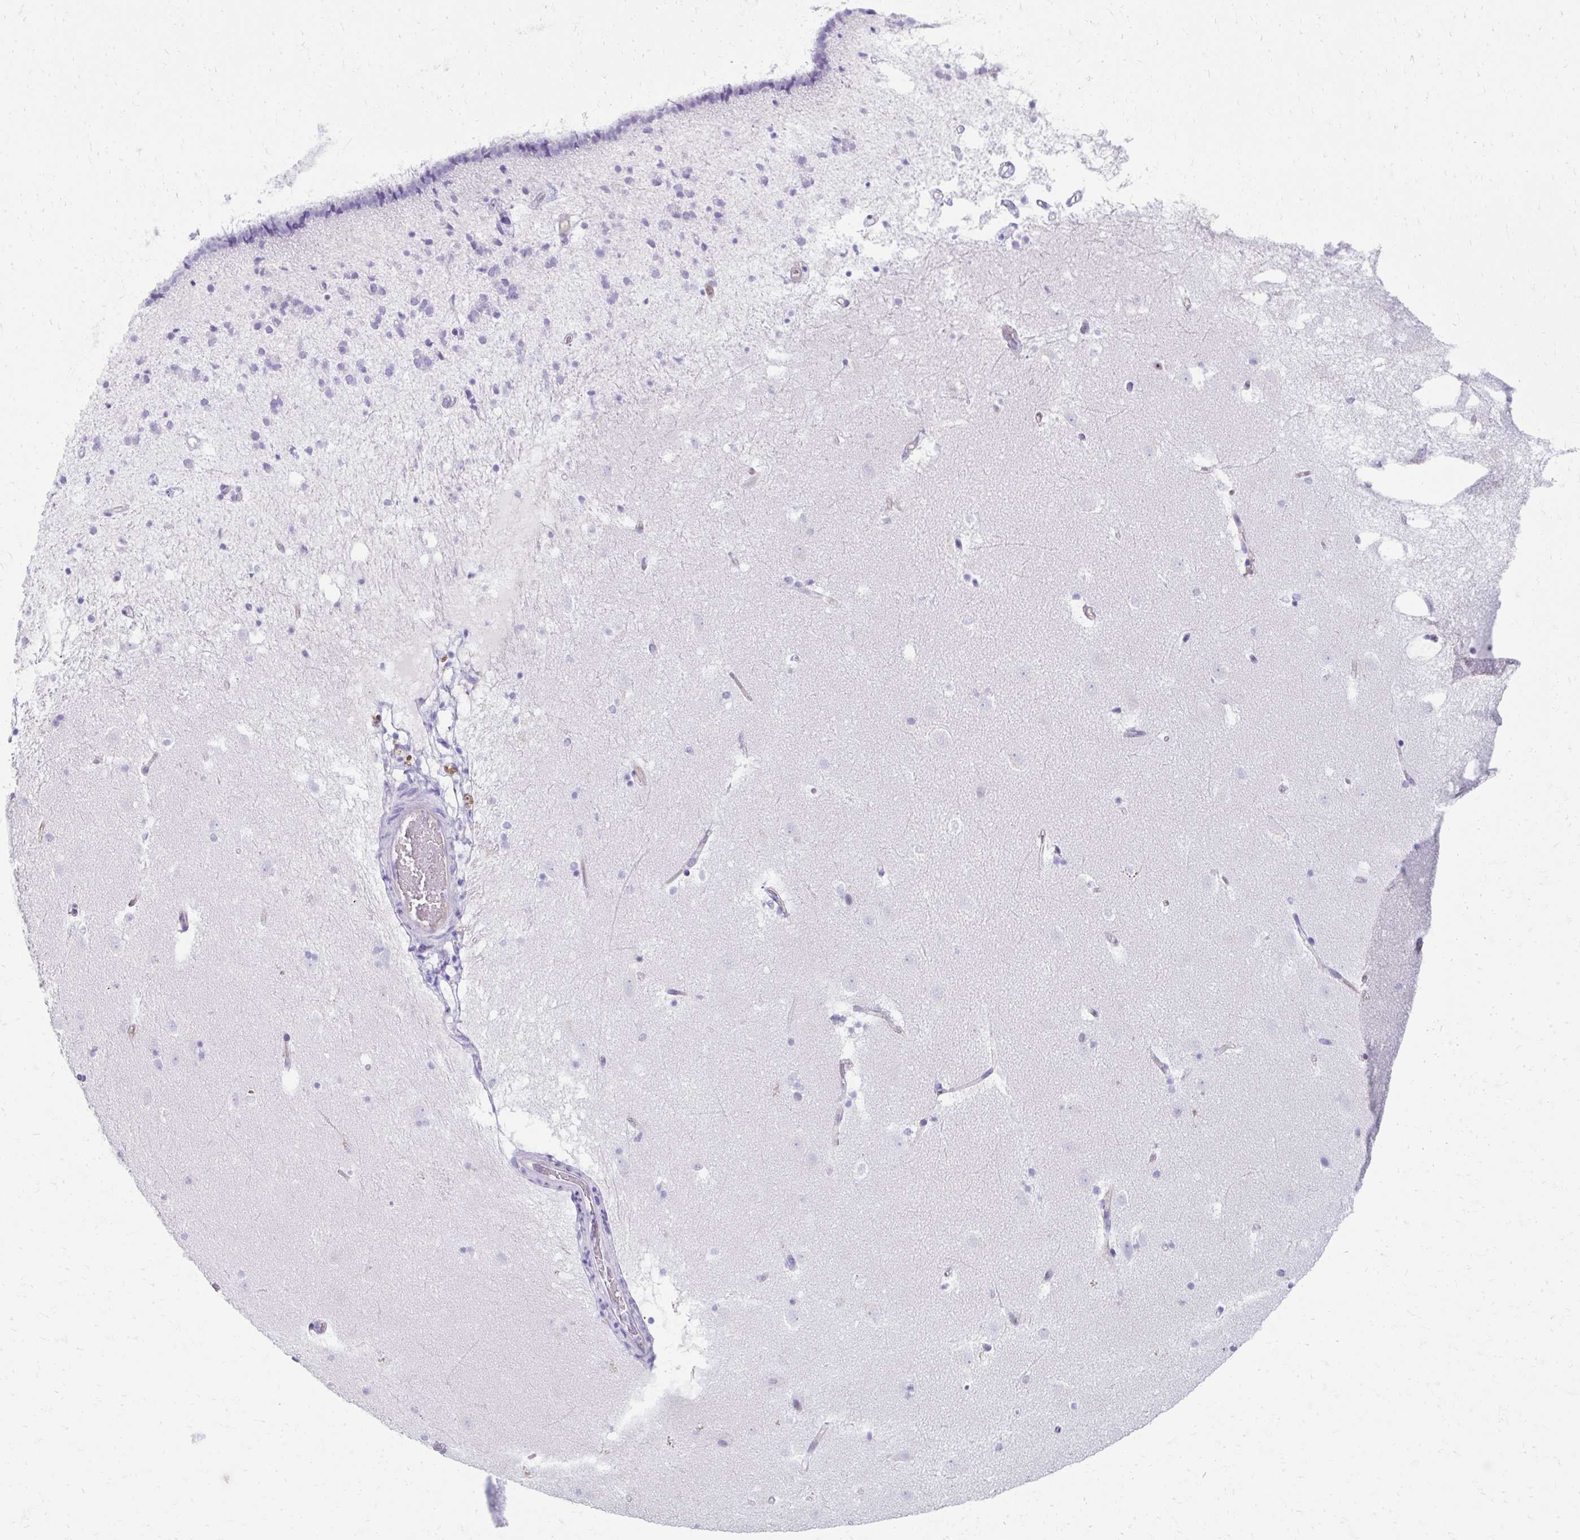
{"staining": {"intensity": "negative", "quantity": "none", "location": "none"}, "tissue": "caudate", "cell_type": "Glial cells", "image_type": "normal", "snomed": [{"axis": "morphology", "description": "Normal tissue, NOS"}, {"axis": "topography", "description": "Lateral ventricle wall"}], "caption": "The image displays no staining of glial cells in normal caudate. (DAB immunohistochemistry (IHC) with hematoxylin counter stain).", "gene": "SEC14L3", "patient": {"sex": "male", "age": 37}}